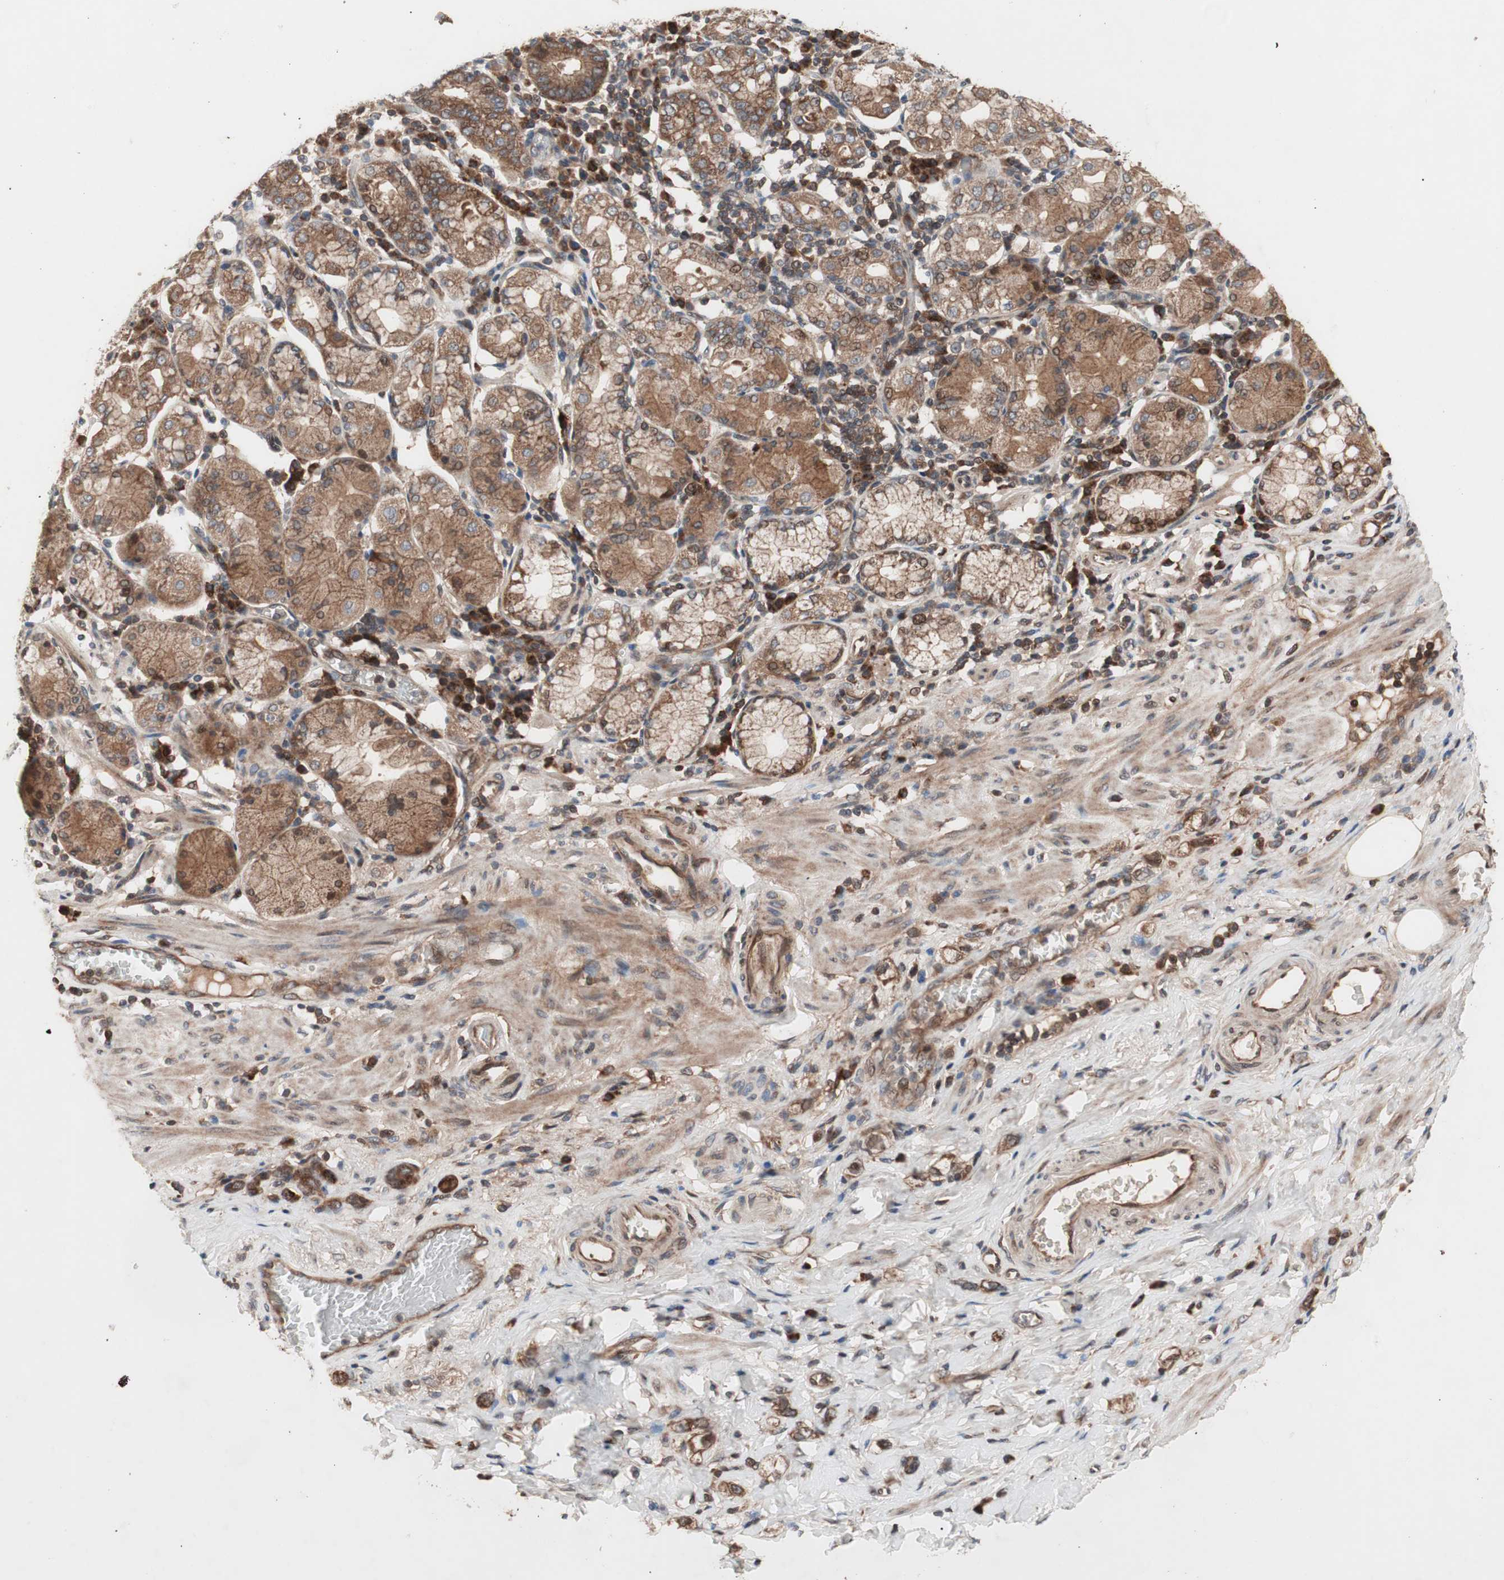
{"staining": {"intensity": "strong", "quantity": ">75%", "location": "cytoplasmic/membranous"}, "tissue": "stomach cancer", "cell_type": "Tumor cells", "image_type": "cancer", "snomed": [{"axis": "morphology", "description": "Adenocarcinoma, NOS"}, {"axis": "topography", "description": "Stomach"}], "caption": "A high-resolution image shows IHC staining of stomach cancer (adenocarcinoma), which demonstrates strong cytoplasmic/membranous positivity in about >75% of tumor cells. (IHC, brightfield microscopy, high magnification).", "gene": "NF2", "patient": {"sex": "male", "age": 82}}